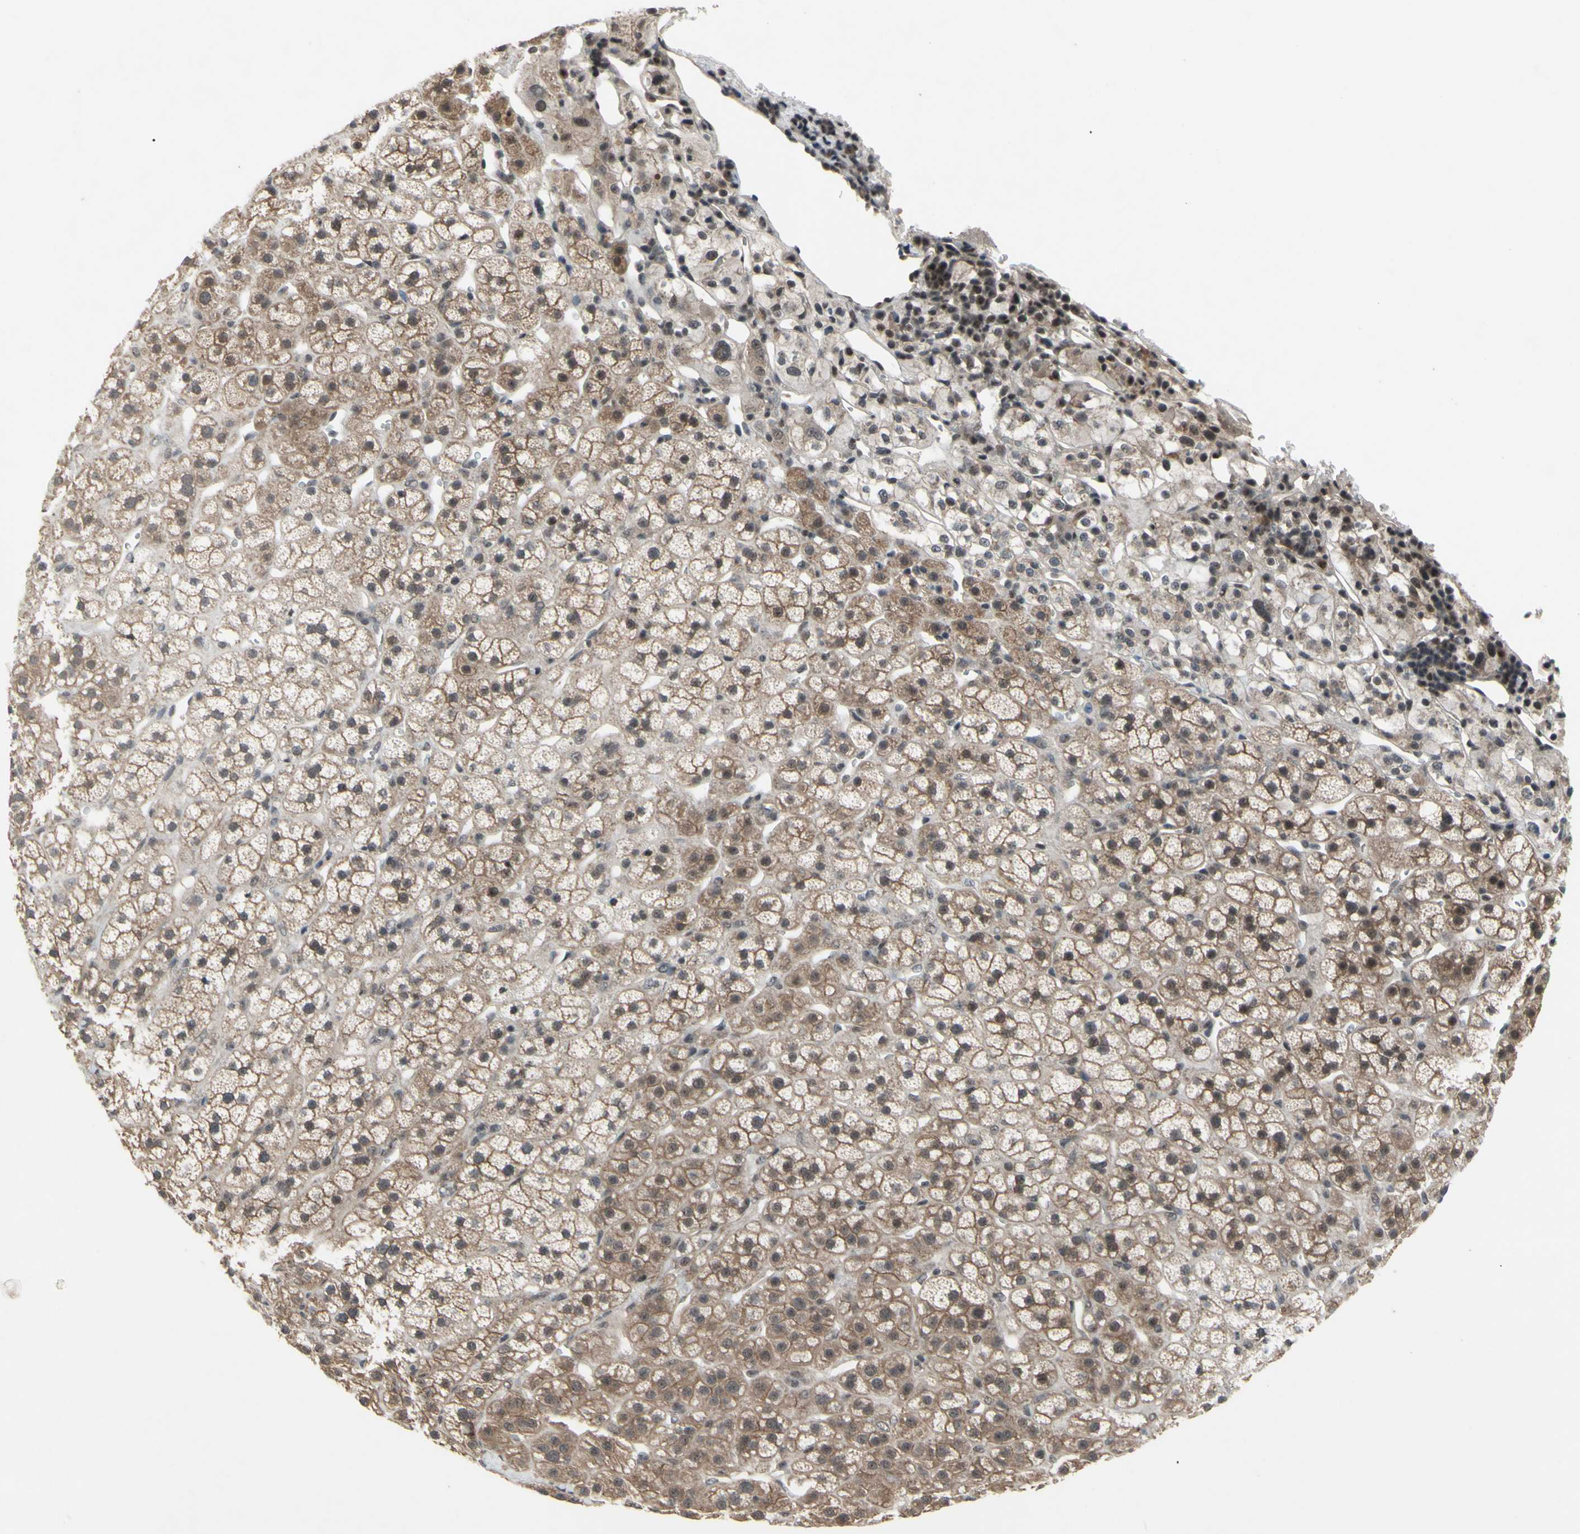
{"staining": {"intensity": "moderate", "quantity": ">75%", "location": "cytoplasmic/membranous"}, "tissue": "adrenal gland", "cell_type": "Glandular cells", "image_type": "normal", "snomed": [{"axis": "morphology", "description": "Normal tissue, NOS"}, {"axis": "topography", "description": "Adrenal gland"}], "caption": "Immunohistochemical staining of unremarkable adrenal gland demonstrates medium levels of moderate cytoplasmic/membranous positivity in approximately >75% of glandular cells. (DAB (3,3'-diaminobenzidine) IHC, brown staining for protein, blue staining for nuclei).", "gene": "TRDMT1", "patient": {"sex": "male", "age": 56}}